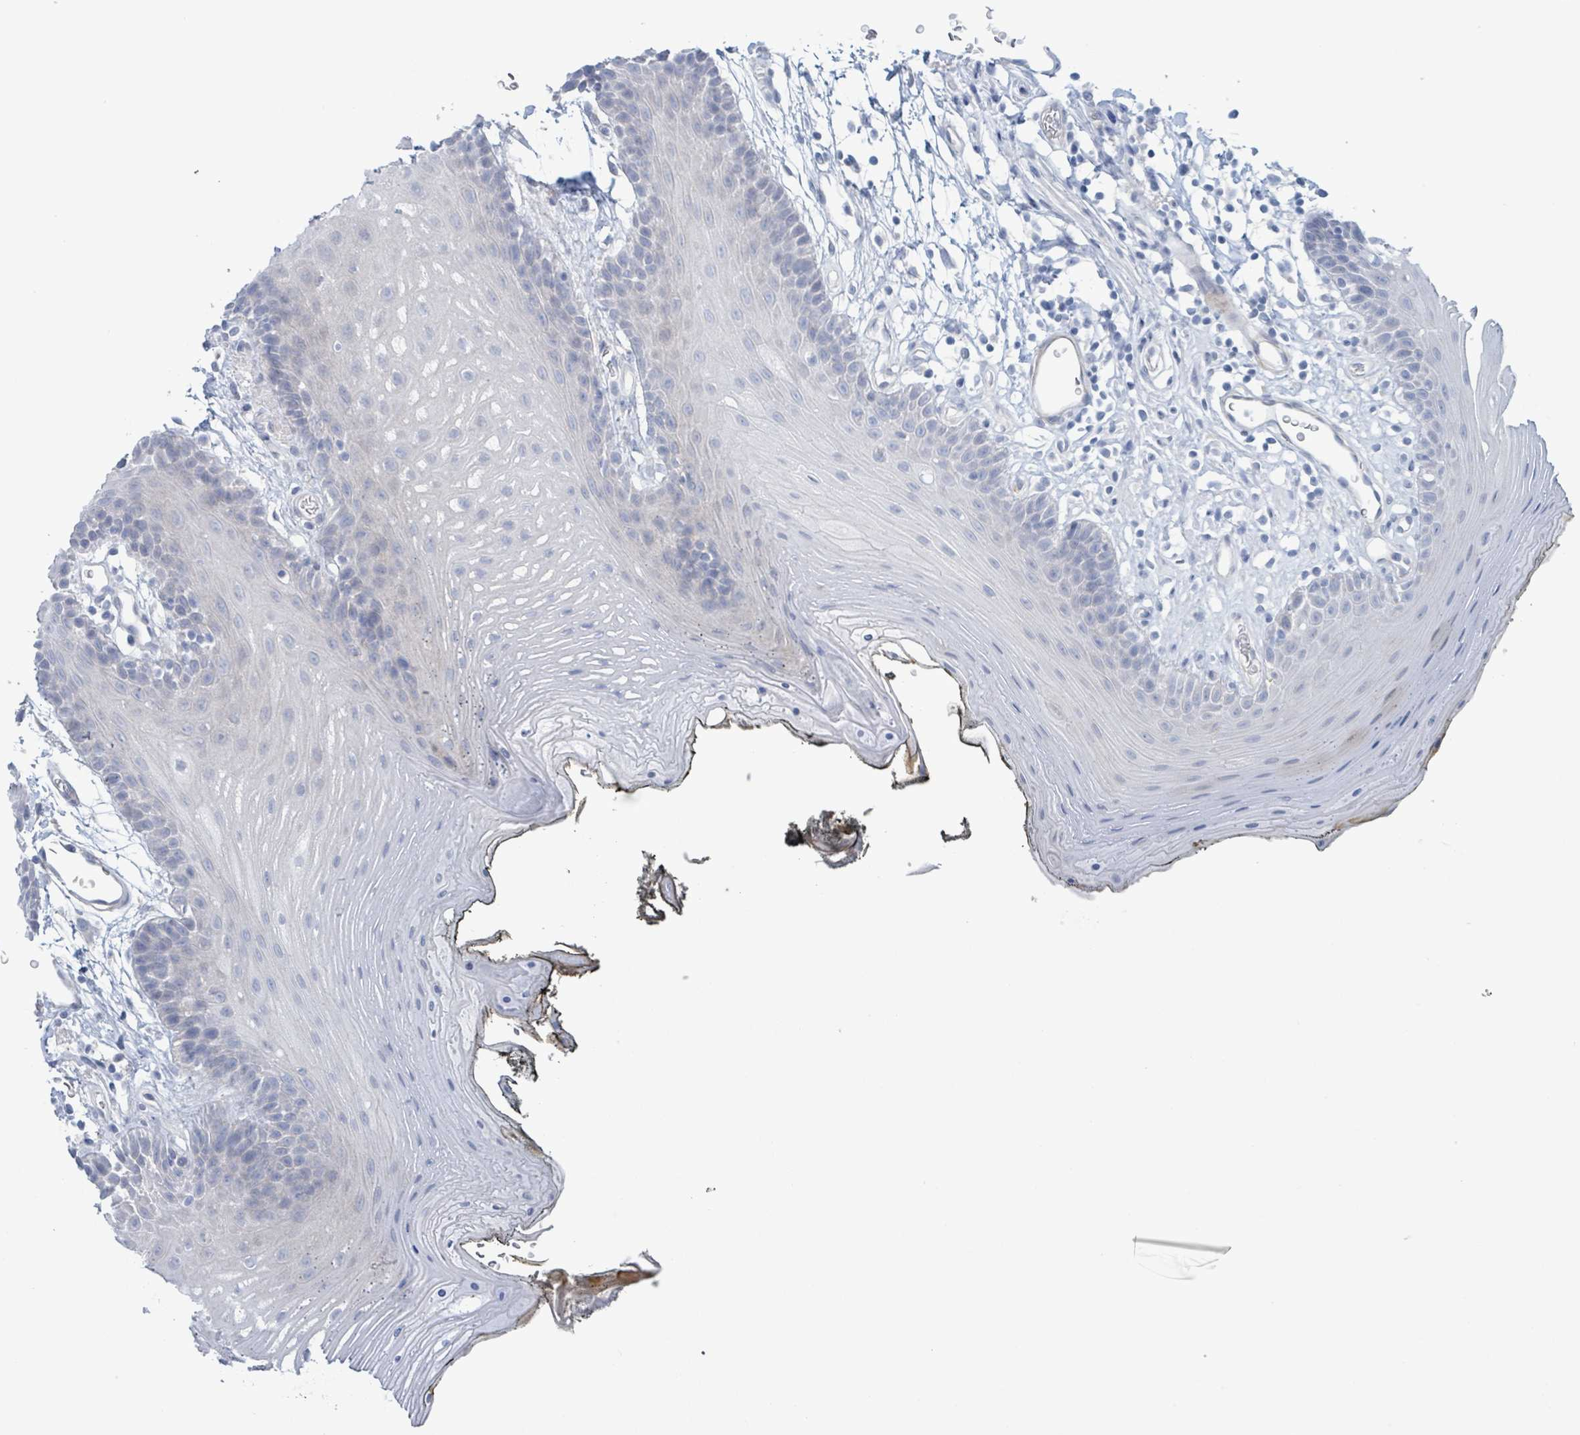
{"staining": {"intensity": "negative", "quantity": "none", "location": "none"}, "tissue": "oral mucosa", "cell_type": "Squamous epithelial cells", "image_type": "normal", "snomed": [{"axis": "morphology", "description": "Normal tissue, NOS"}, {"axis": "topography", "description": "Oral tissue"}, {"axis": "topography", "description": "Tounge, NOS"}], "caption": "Immunohistochemistry micrograph of benign oral mucosa: oral mucosa stained with DAB (3,3'-diaminobenzidine) reveals no significant protein expression in squamous epithelial cells.", "gene": "PKLR", "patient": {"sex": "female", "age": 81}}